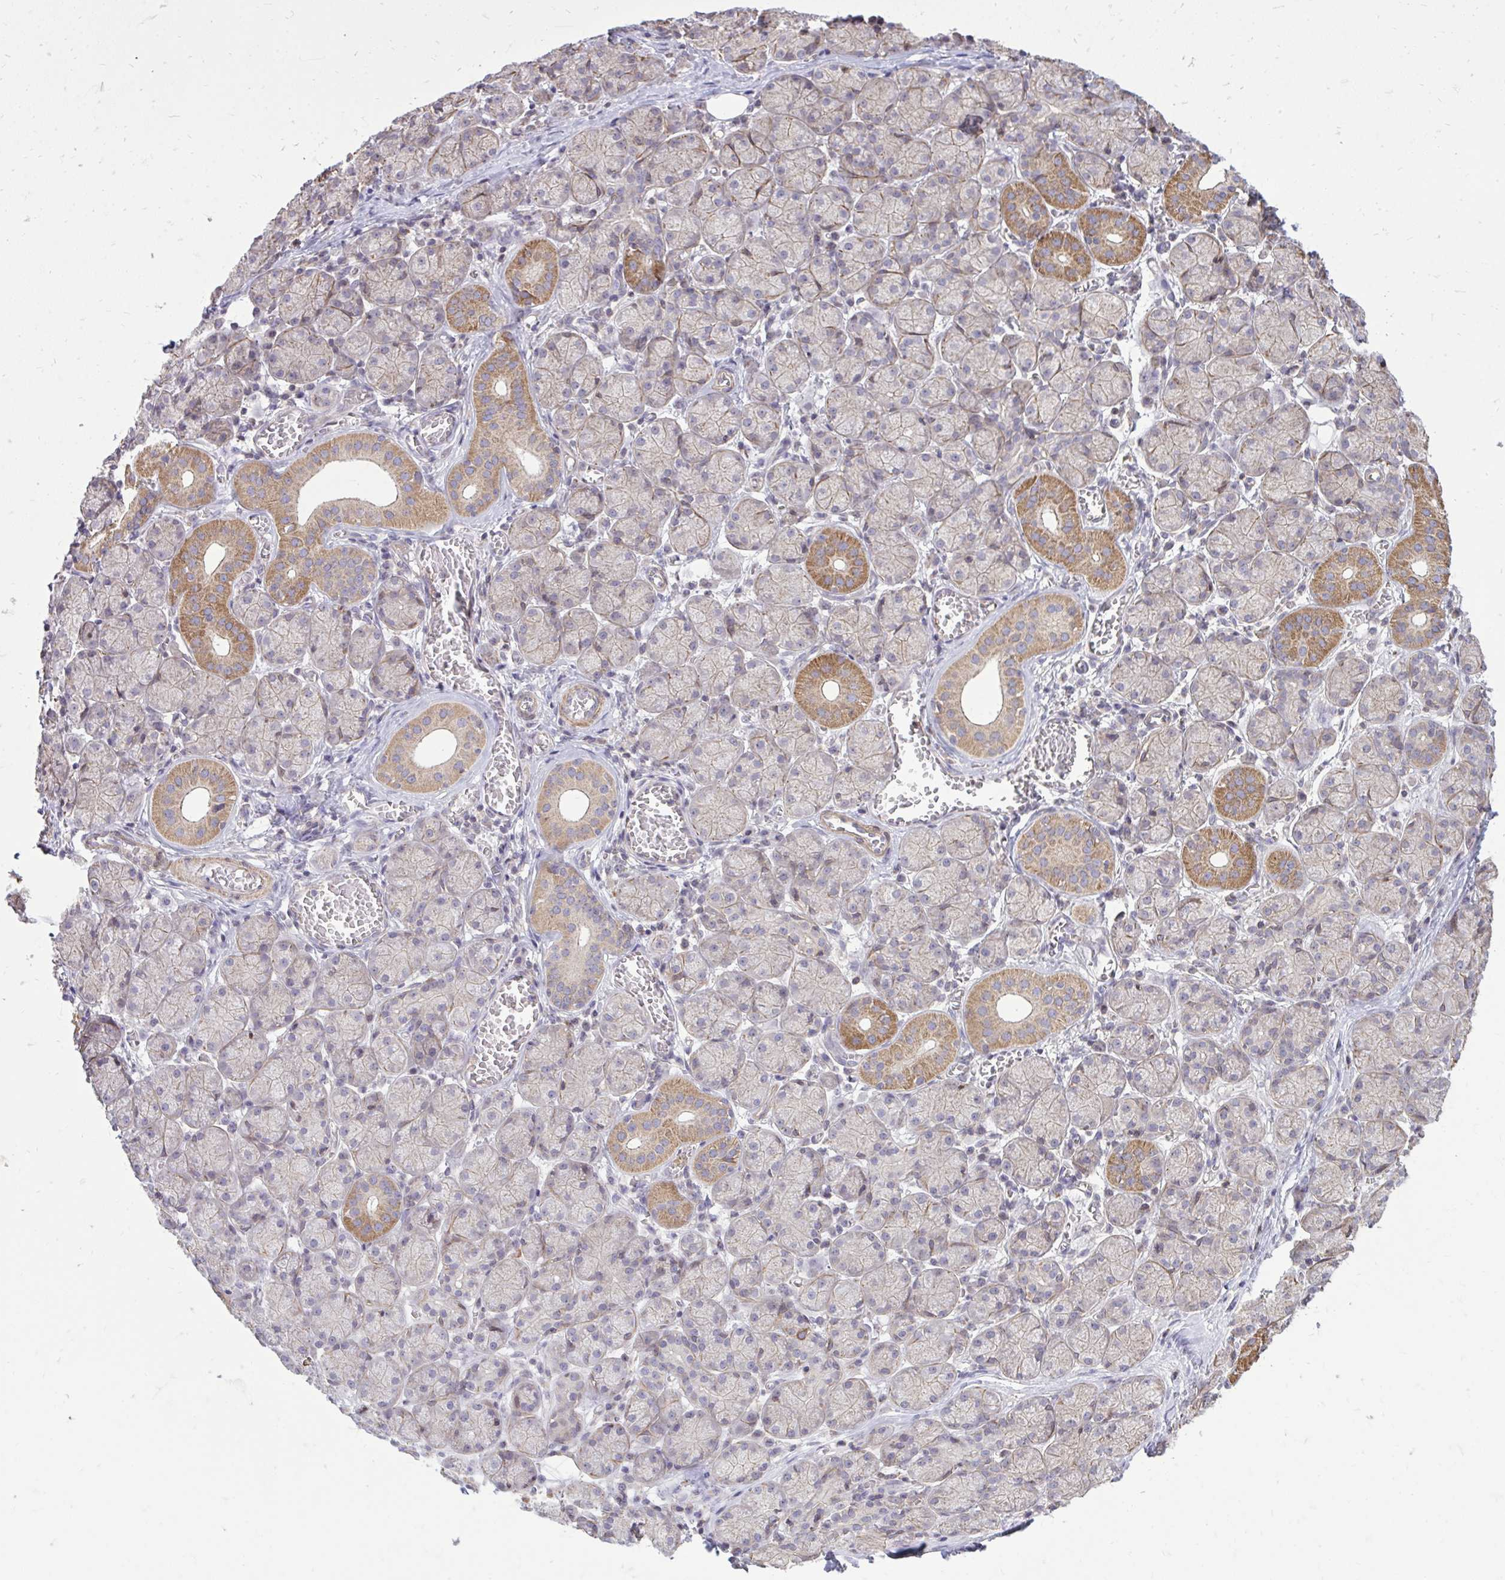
{"staining": {"intensity": "strong", "quantity": "25%-75%", "location": "cytoplasmic/membranous"}, "tissue": "salivary gland", "cell_type": "Glandular cells", "image_type": "normal", "snomed": [{"axis": "morphology", "description": "Normal tissue, NOS"}, {"axis": "topography", "description": "Salivary gland"}], "caption": "This micrograph exhibits benign salivary gland stained with immunohistochemistry to label a protein in brown. The cytoplasmic/membranous of glandular cells show strong positivity for the protein. Nuclei are counter-stained blue.", "gene": "SLC7A5", "patient": {"sex": "female", "age": 24}}